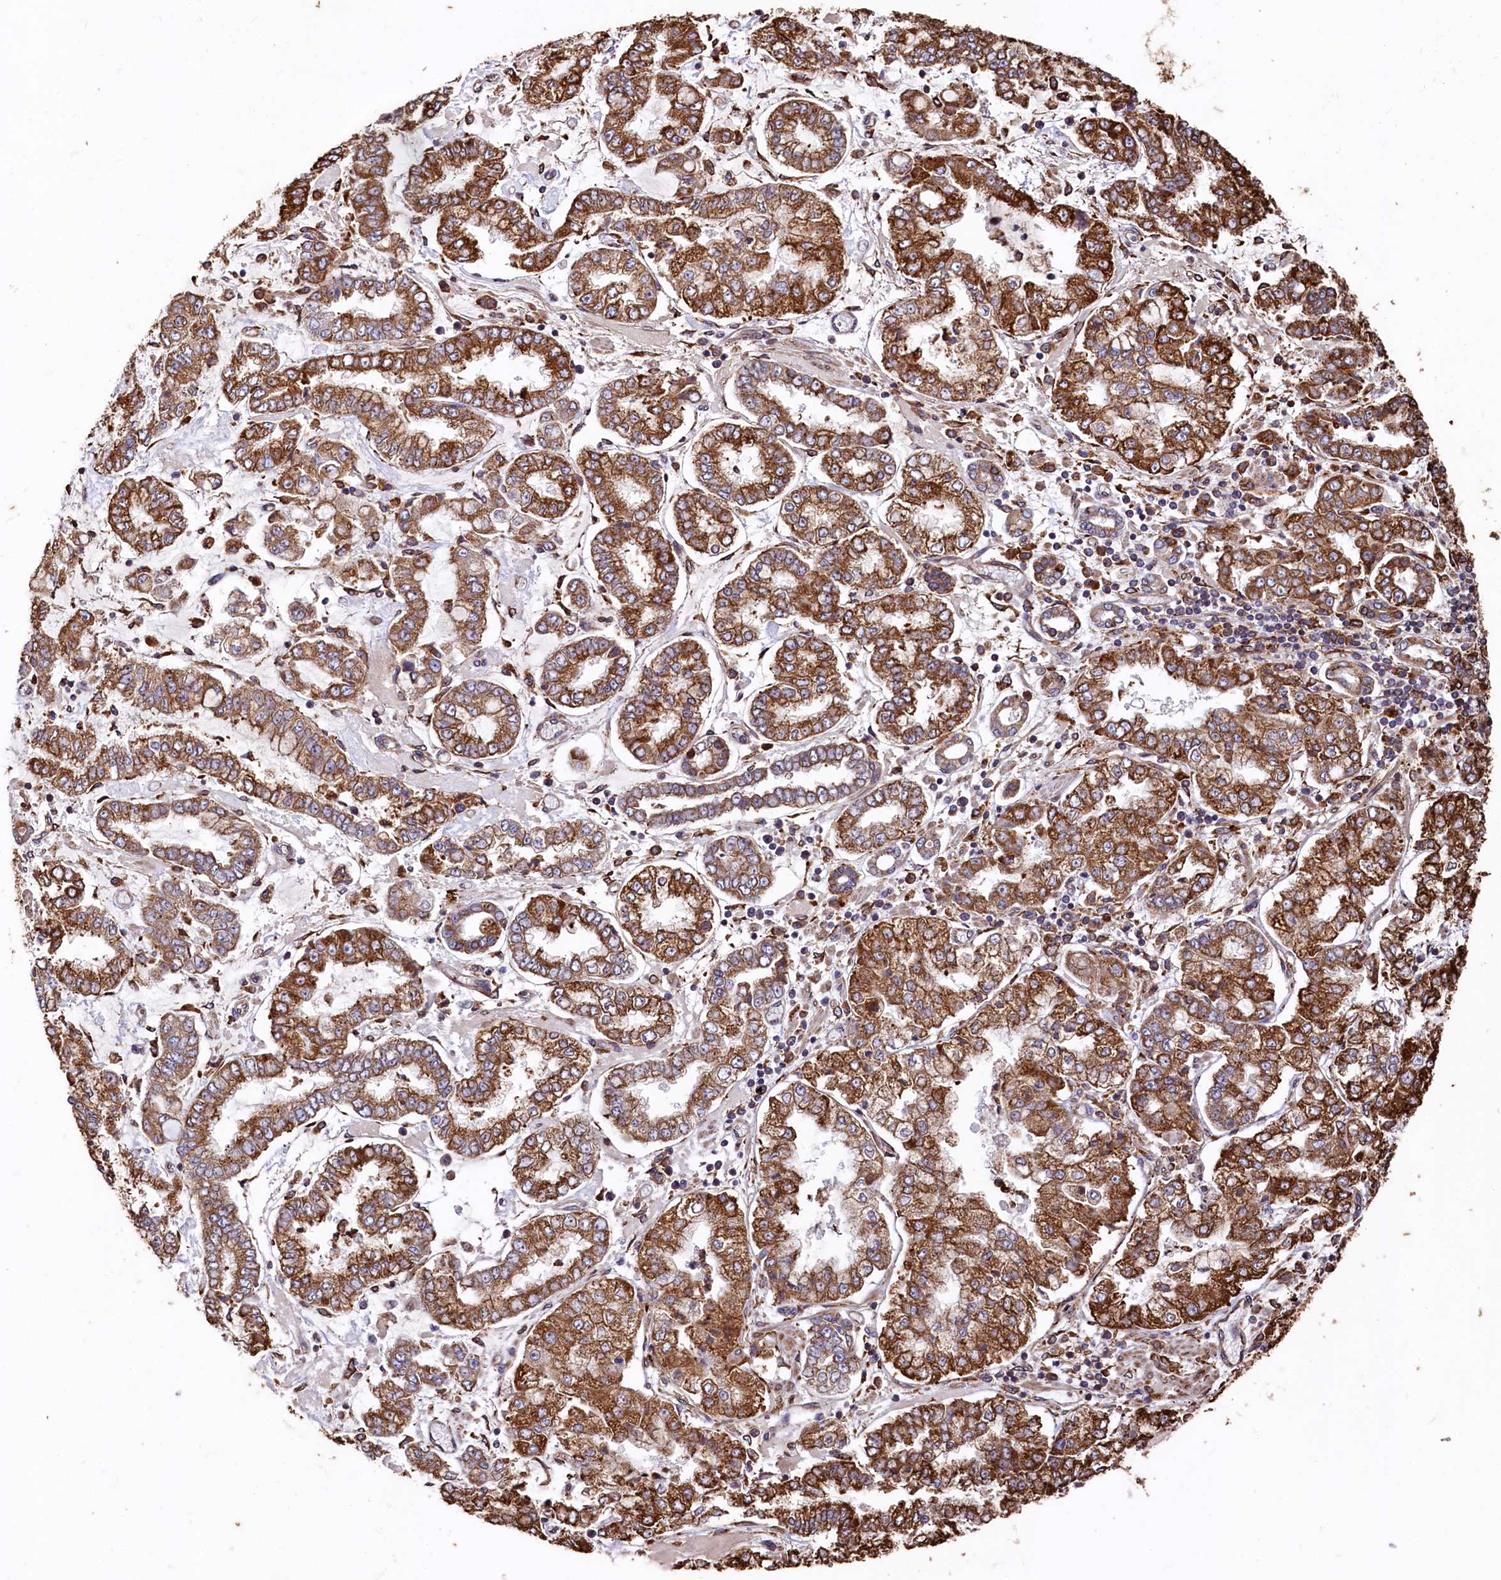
{"staining": {"intensity": "strong", "quantity": ">75%", "location": "cytoplasmic/membranous"}, "tissue": "stomach cancer", "cell_type": "Tumor cells", "image_type": "cancer", "snomed": [{"axis": "morphology", "description": "Adenocarcinoma, NOS"}, {"axis": "topography", "description": "Stomach"}], "caption": "An immunohistochemistry (IHC) micrograph of neoplastic tissue is shown. Protein staining in brown shows strong cytoplasmic/membranous positivity in stomach cancer within tumor cells. The protein of interest is stained brown, and the nuclei are stained in blue (DAB IHC with brightfield microscopy, high magnification).", "gene": "NEURL1B", "patient": {"sex": "male", "age": 76}}